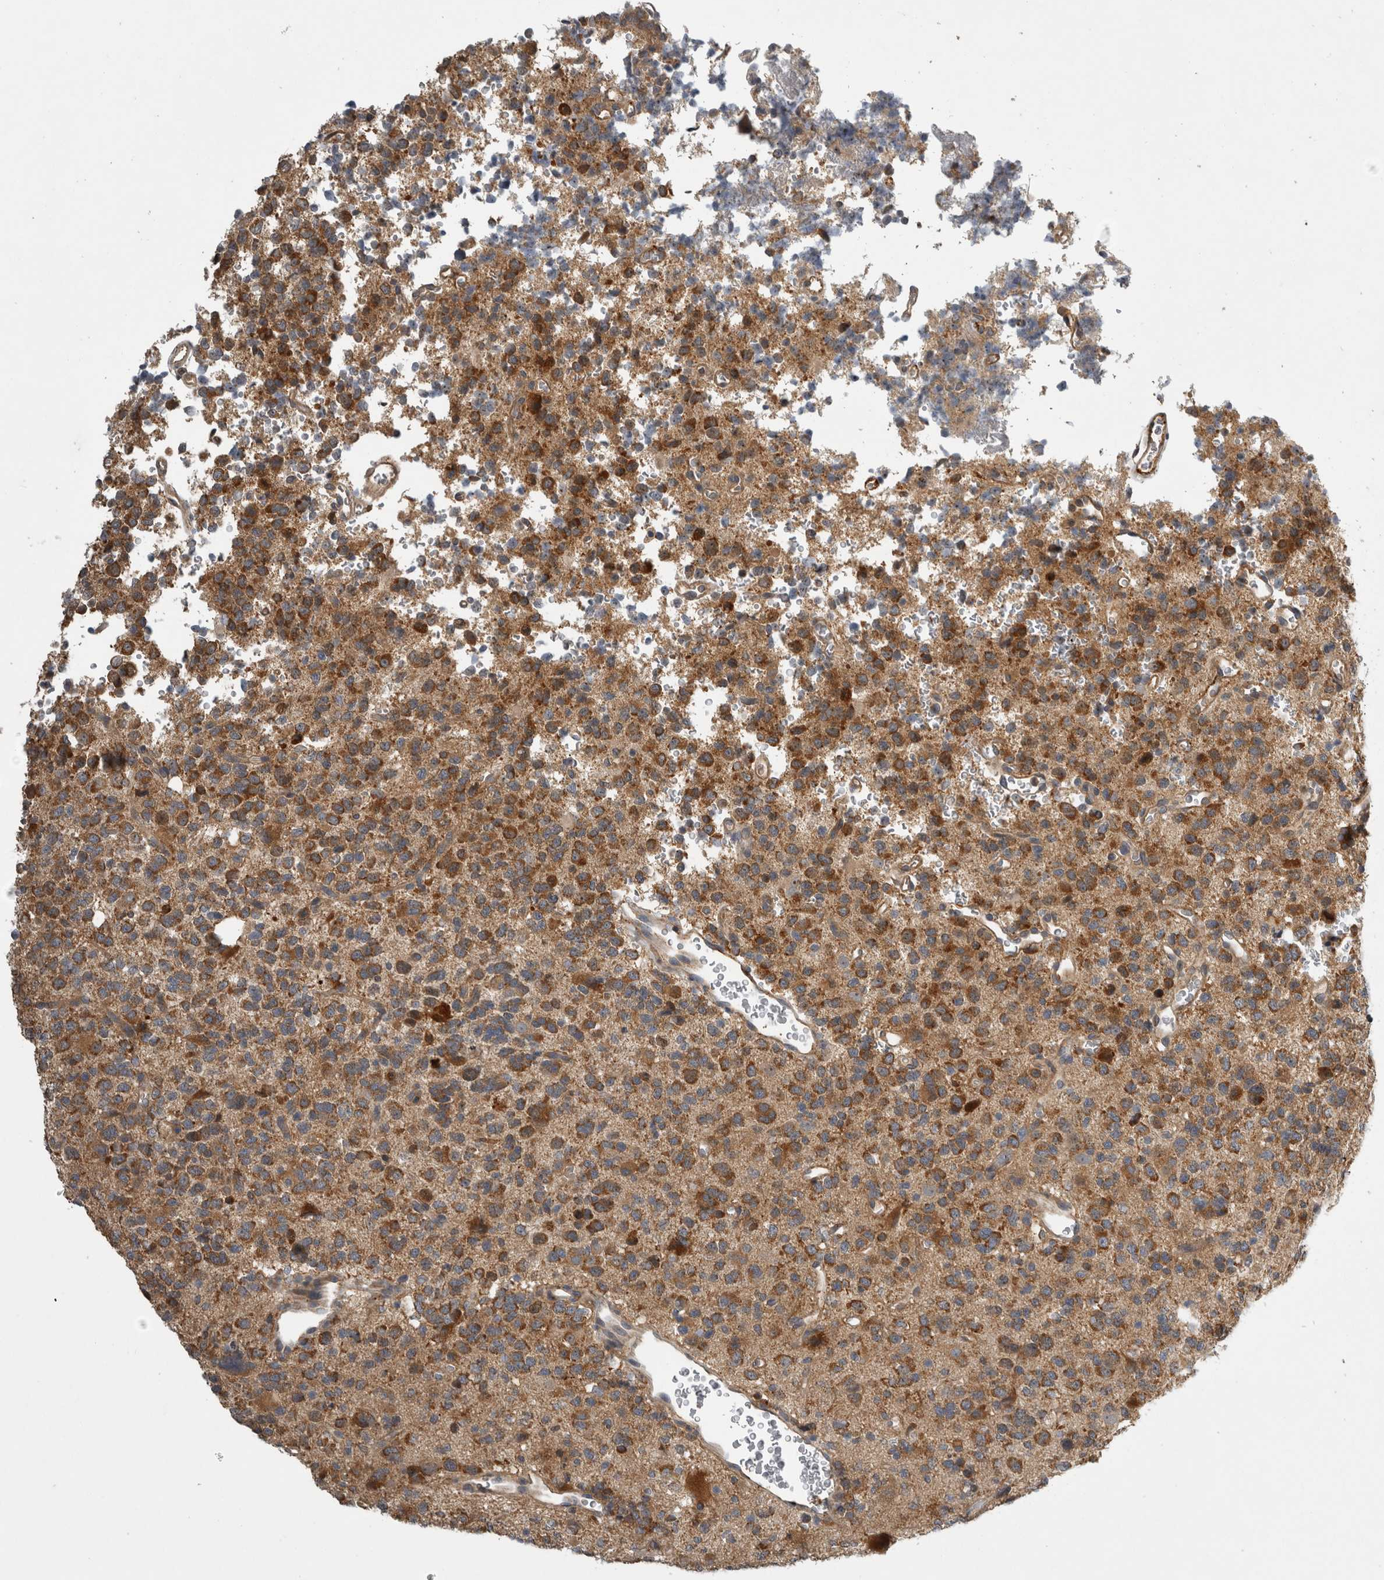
{"staining": {"intensity": "moderate", "quantity": ">75%", "location": "cytoplasmic/membranous"}, "tissue": "glioma", "cell_type": "Tumor cells", "image_type": "cancer", "snomed": [{"axis": "morphology", "description": "Glioma, malignant, High grade"}, {"axis": "topography", "description": "Brain"}], "caption": "High-grade glioma (malignant) tissue displays moderate cytoplasmic/membranous positivity in about >75% of tumor cells, visualized by immunohistochemistry.", "gene": "TRMT61B", "patient": {"sex": "female", "age": 62}}